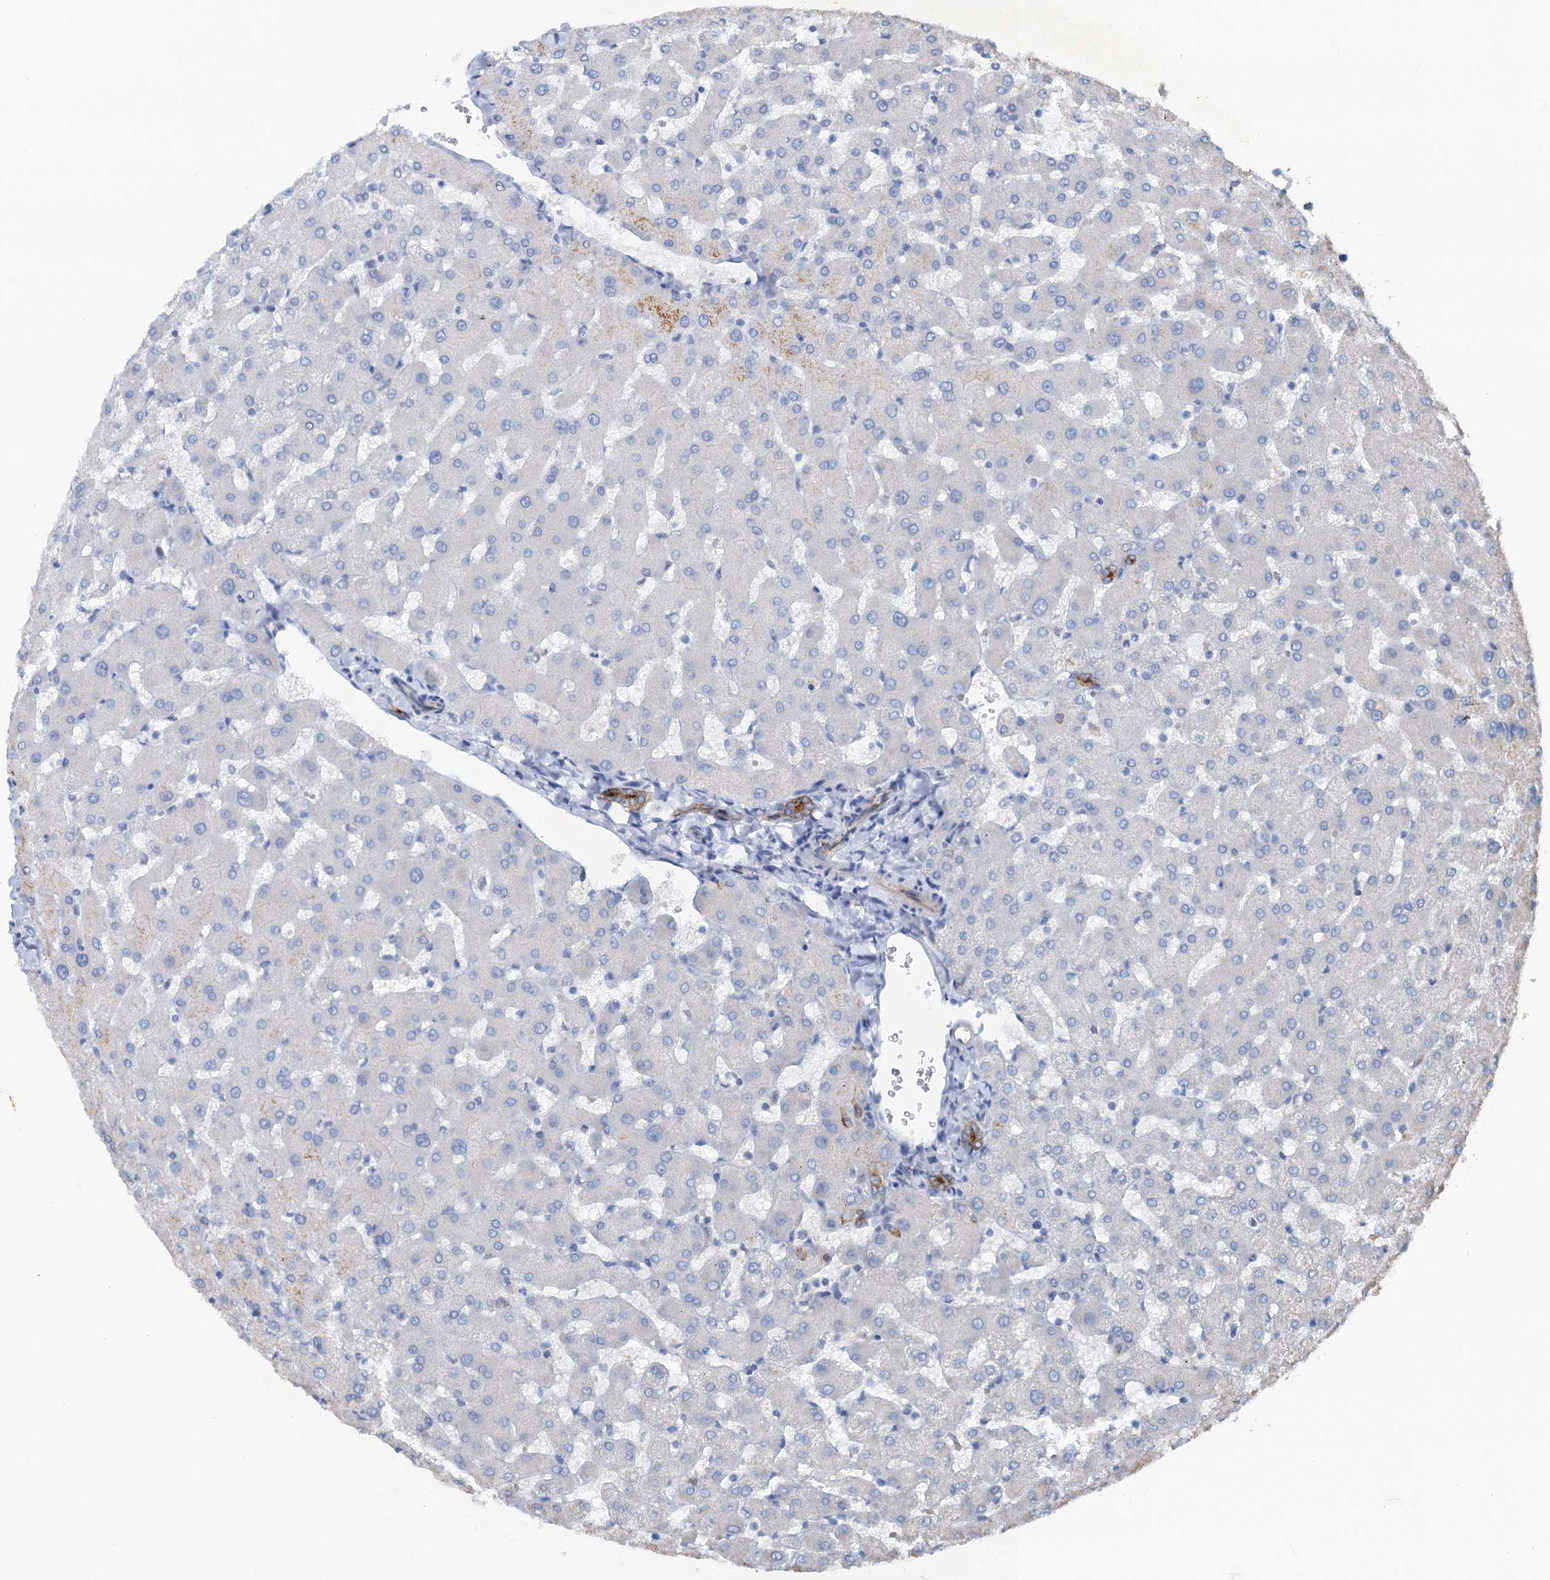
{"staining": {"intensity": "moderate", "quantity": ">75%", "location": "cytoplasmic/membranous"}, "tissue": "liver", "cell_type": "Cholangiocytes", "image_type": "normal", "snomed": [{"axis": "morphology", "description": "Normal tissue, NOS"}, {"axis": "topography", "description": "Liver"}], "caption": "This is a micrograph of immunohistochemistry (IHC) staining of unremarkable liver, which shows moderate expression in the cytoplasmic/membranous of cholangiocytes.", "gene": "PLLP", "patient": {"sex": "female", "age": 63}}